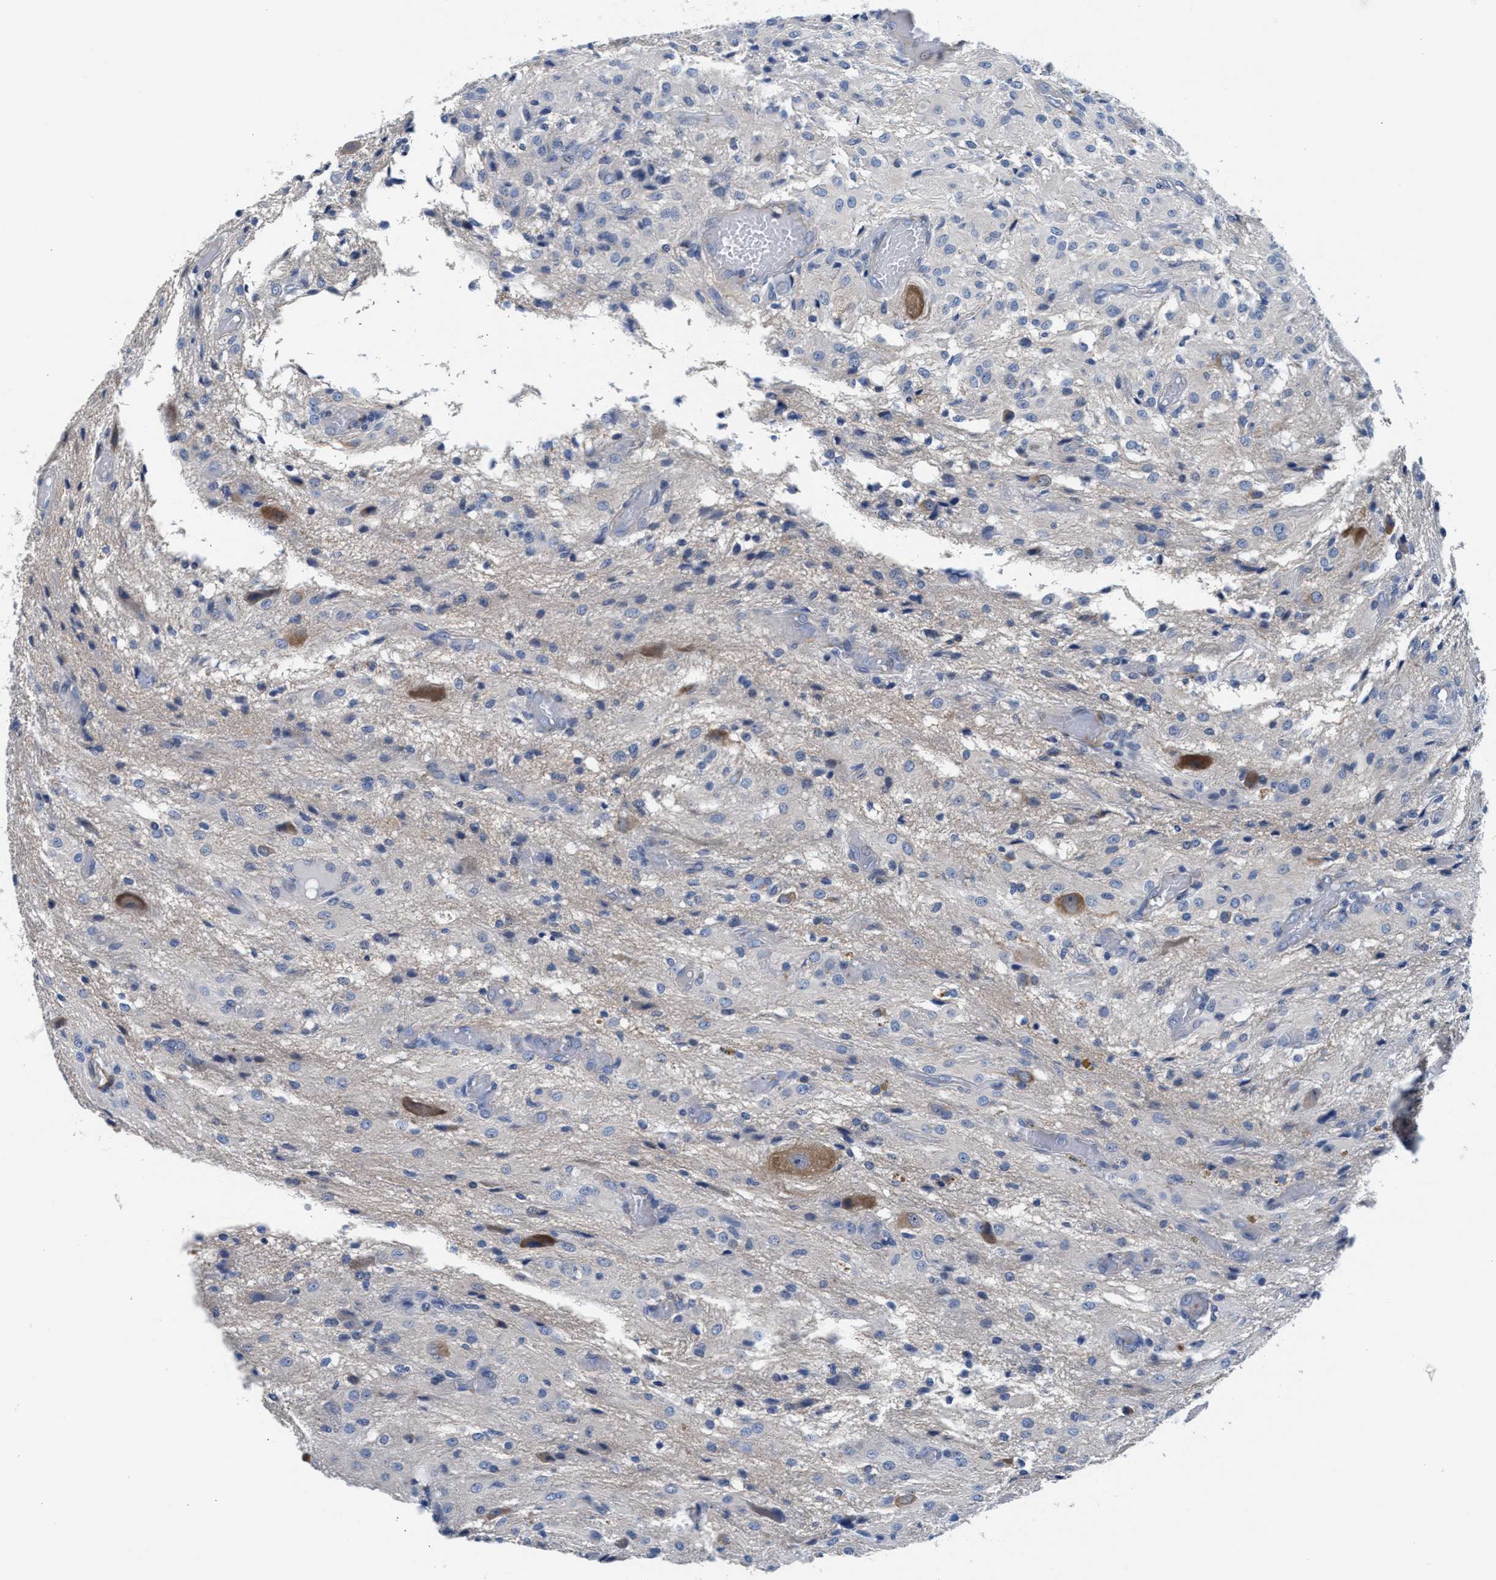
{"staining": {"intensity": "negative", "quantity": "none", "location": "none"}, "tissue": "glioma", "cell_type": "Tumor cells", "image_type": "cancer", "snomed": [{"axis": "morphology", "description": "Glioma, malignant, High grade"}, {"axis": "topography", "description": "Brain"}], "caption": "Glioma was stained to show a protein in brown. There is no significant positivity in tumor cells.", "gene": "PARG", "patient": {"sex": "female", "age": 59}}